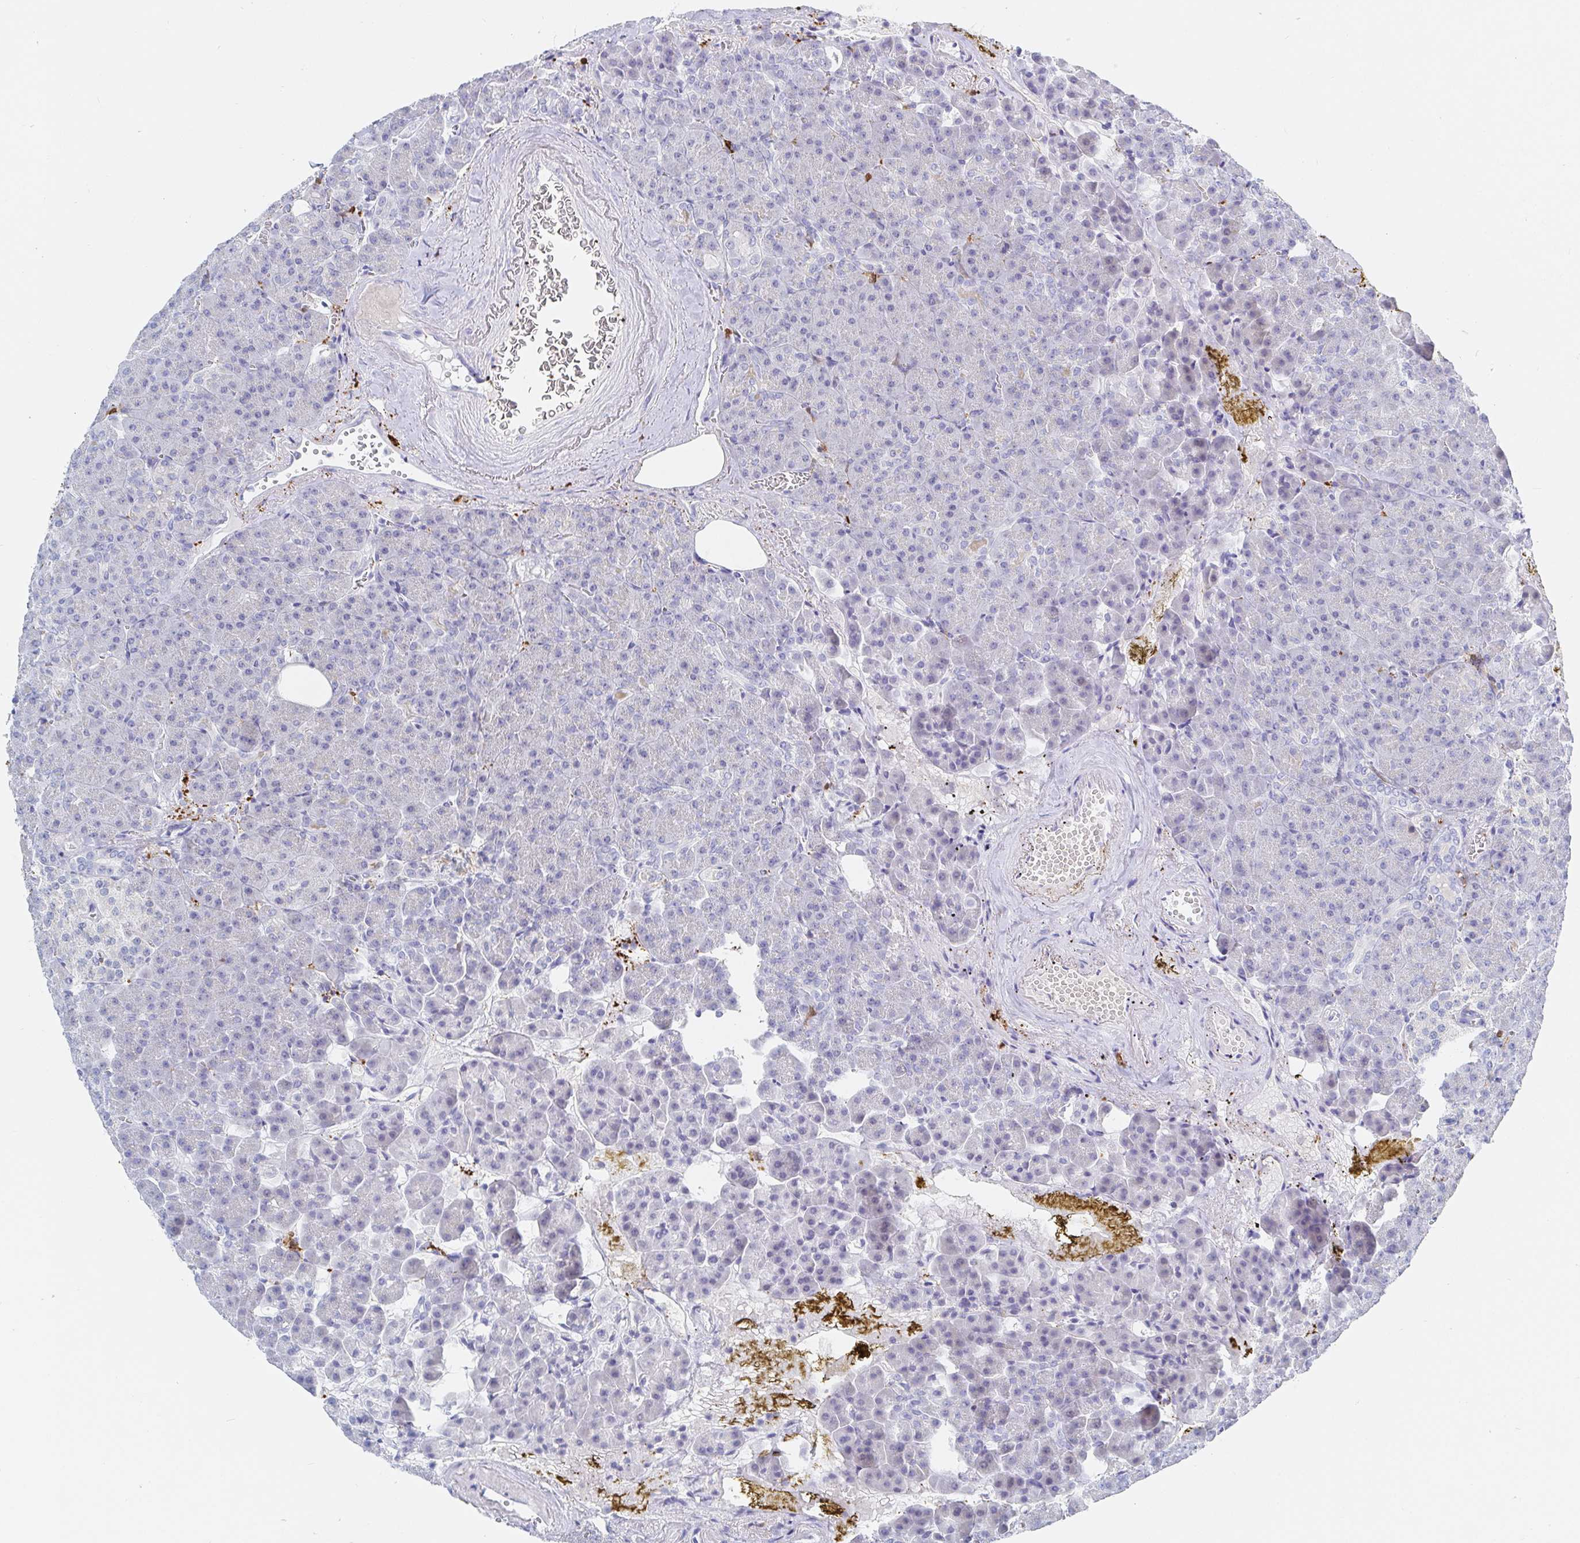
{"staining": {"intensity": "negative", "quantity": "none", "location": "none"}, "tissue": "pancreas", "cell_type": "Exocrine glandular cells", "image_type": "normal", "snomed": [{"axis": "morphology", "description": "Normal tissue, NOS"}, {"axis": "topography", "description": "Pancreas"}], "caption": "Immunohistochemistry (IHC) histopathology image of normal pancreas stained for a protein (brown), which shows no positivity in exocrine glandular cells.", "gene": "OR2A1", "patient": {"sex": "female", "age": 74}}